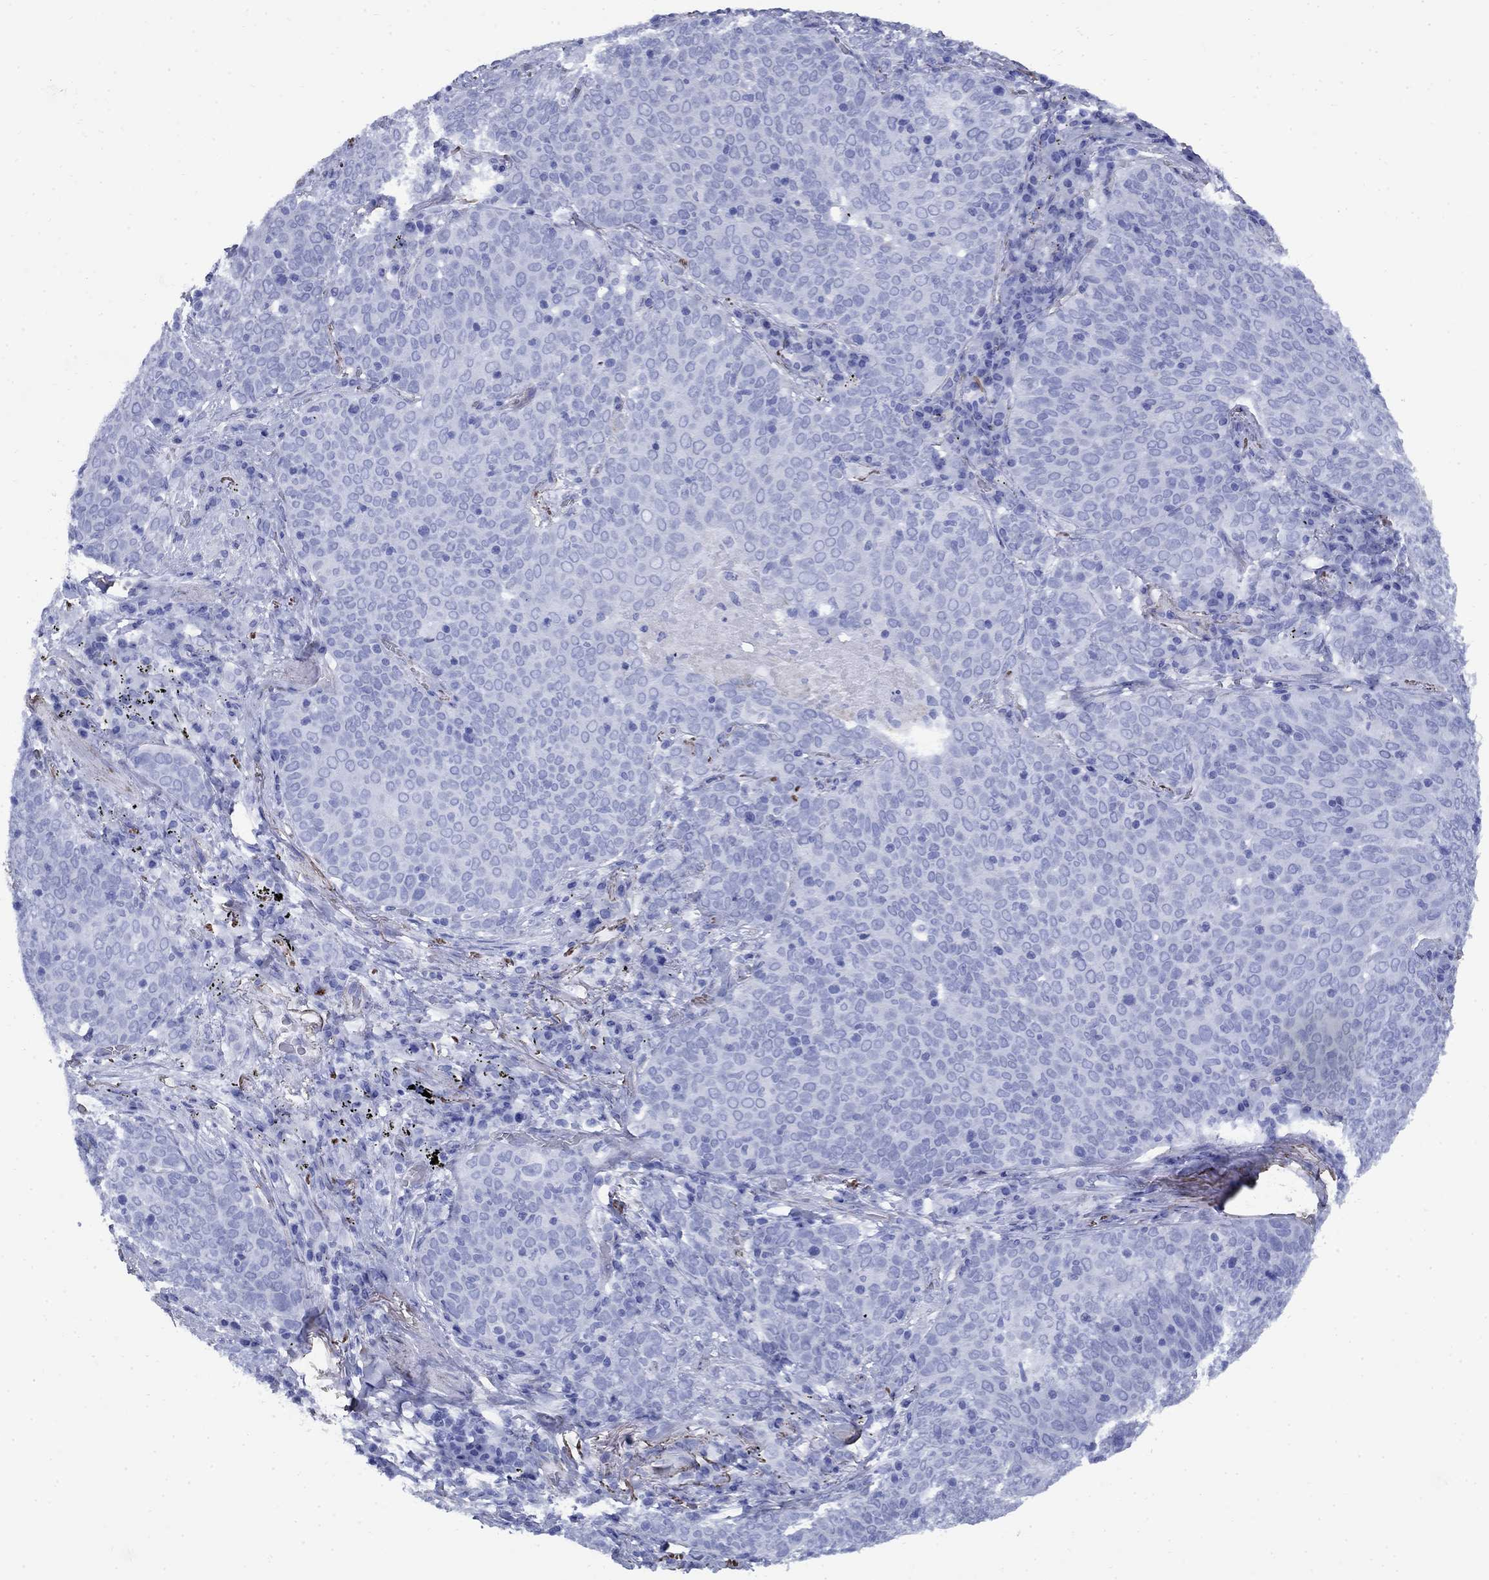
{"staining": {"intensity": "negative", "quantity": "none", "location": "none"}, "tissue": "lung cancer", "cell_type": "Tumor cells", "image_type": "cancer", "snomed": [{"axis": "morphology", "description": "Squamous cell carcinoma, NOS"}, {"axis": "topography", "description": "Lung"}], "caption": "Squamous cell carcinoma (lung) was stained to show a protein in brown. There is no significant staining in tumor cells. The staining is performed using DAB brown chromogen with nuclei counter-stained in using hematoxylin.", "gene": "VTN", "patient": {"sex": "male", "age": 82}}